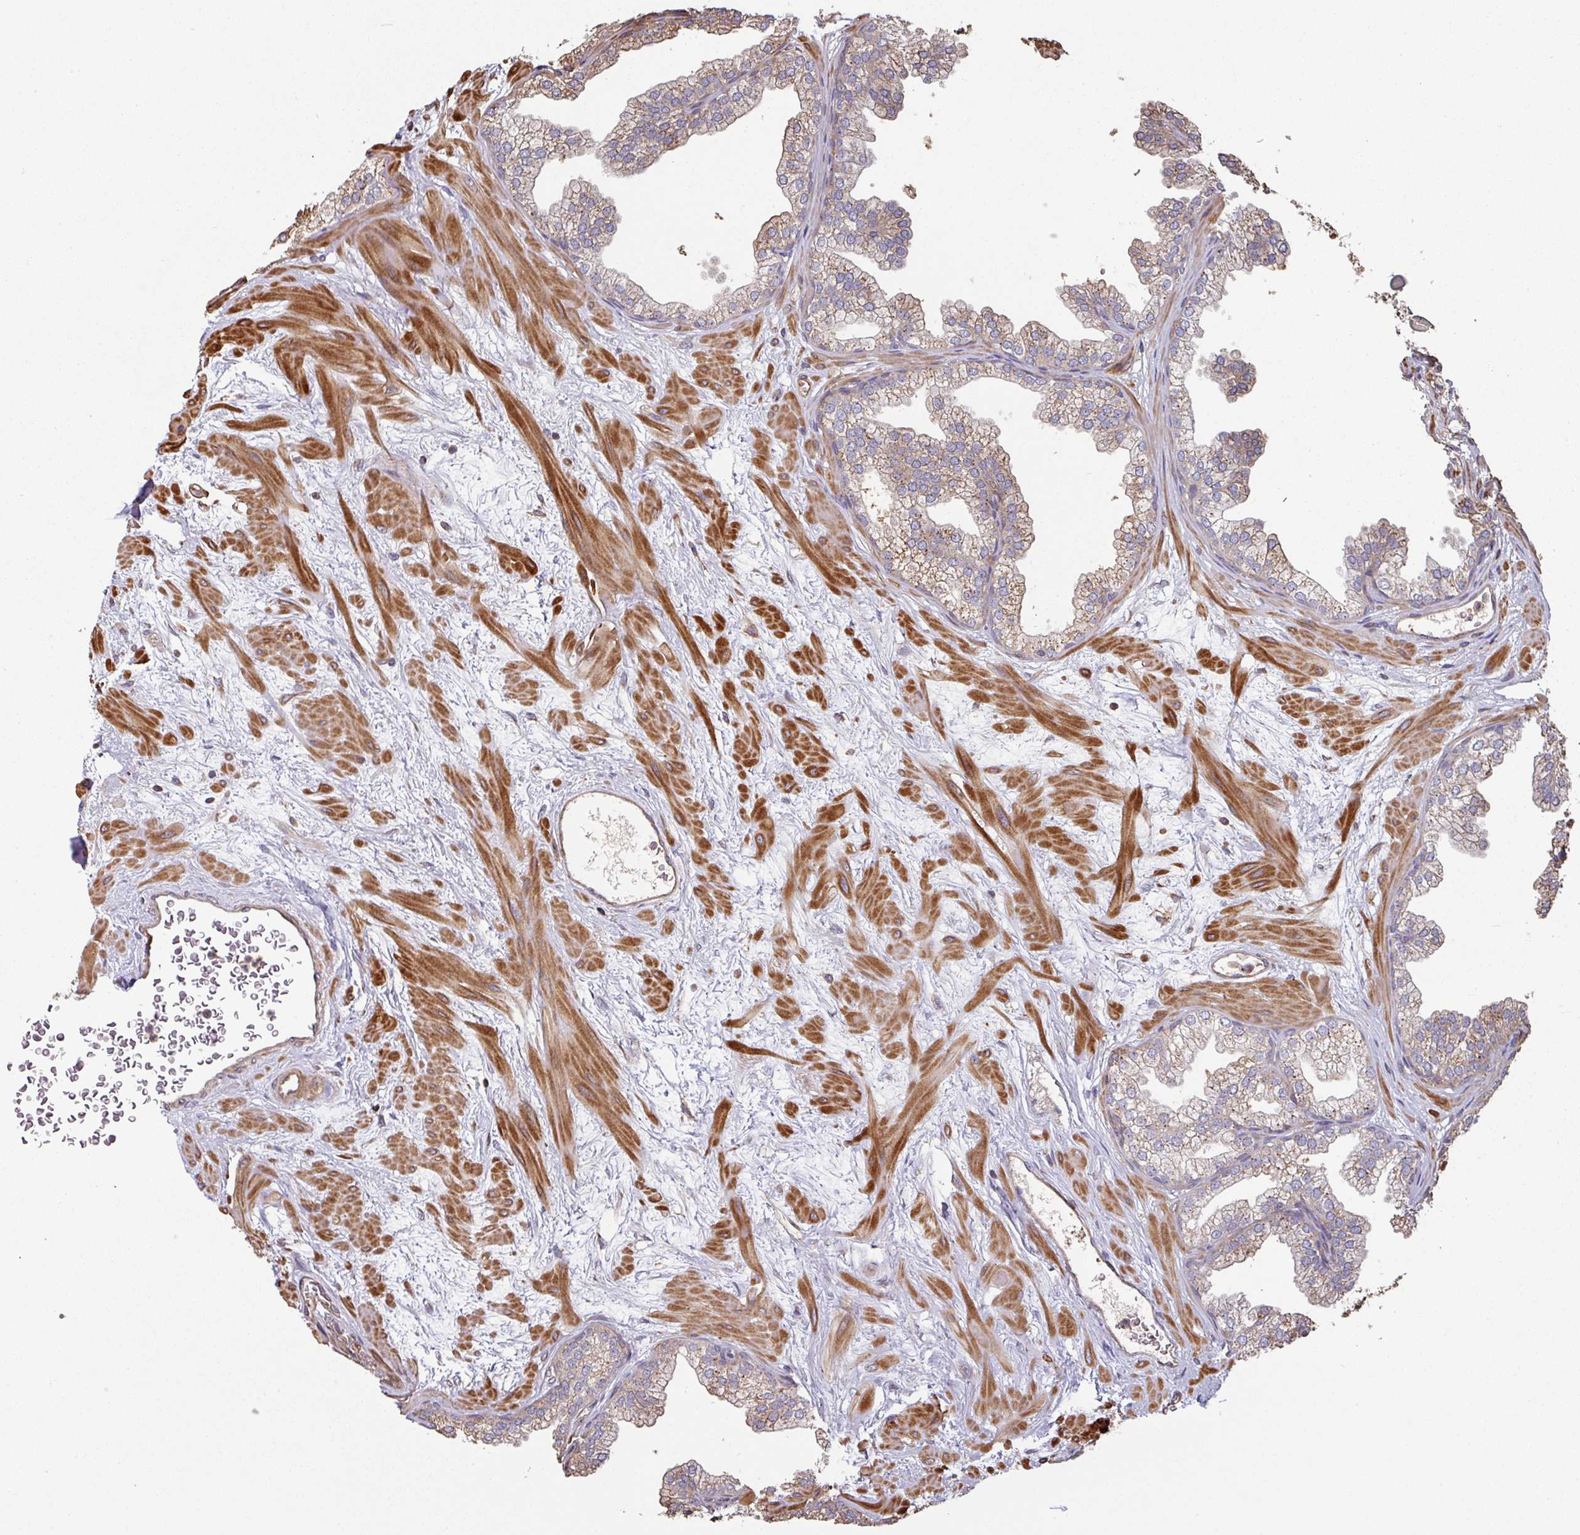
{"staining": {"intensity": "moderate", "quantity": "25%-75%", "location": "cytoplasmic/membranous"}, "tissue": "prostate", "cell_type": "Glandular cells", "image_type": "normal", "snomed": [{"axis": "morphology", "description": "Normal tissue, NOS"}, {"axis": "topography", "description": "Prostate"}], "caption": "An image of prostate stained for a protein reveals moderate cytoplasmic/membranous brown staining in glandular cells.", "gene": "SIK1", "patient": {"sex": "male", "age": 37}}